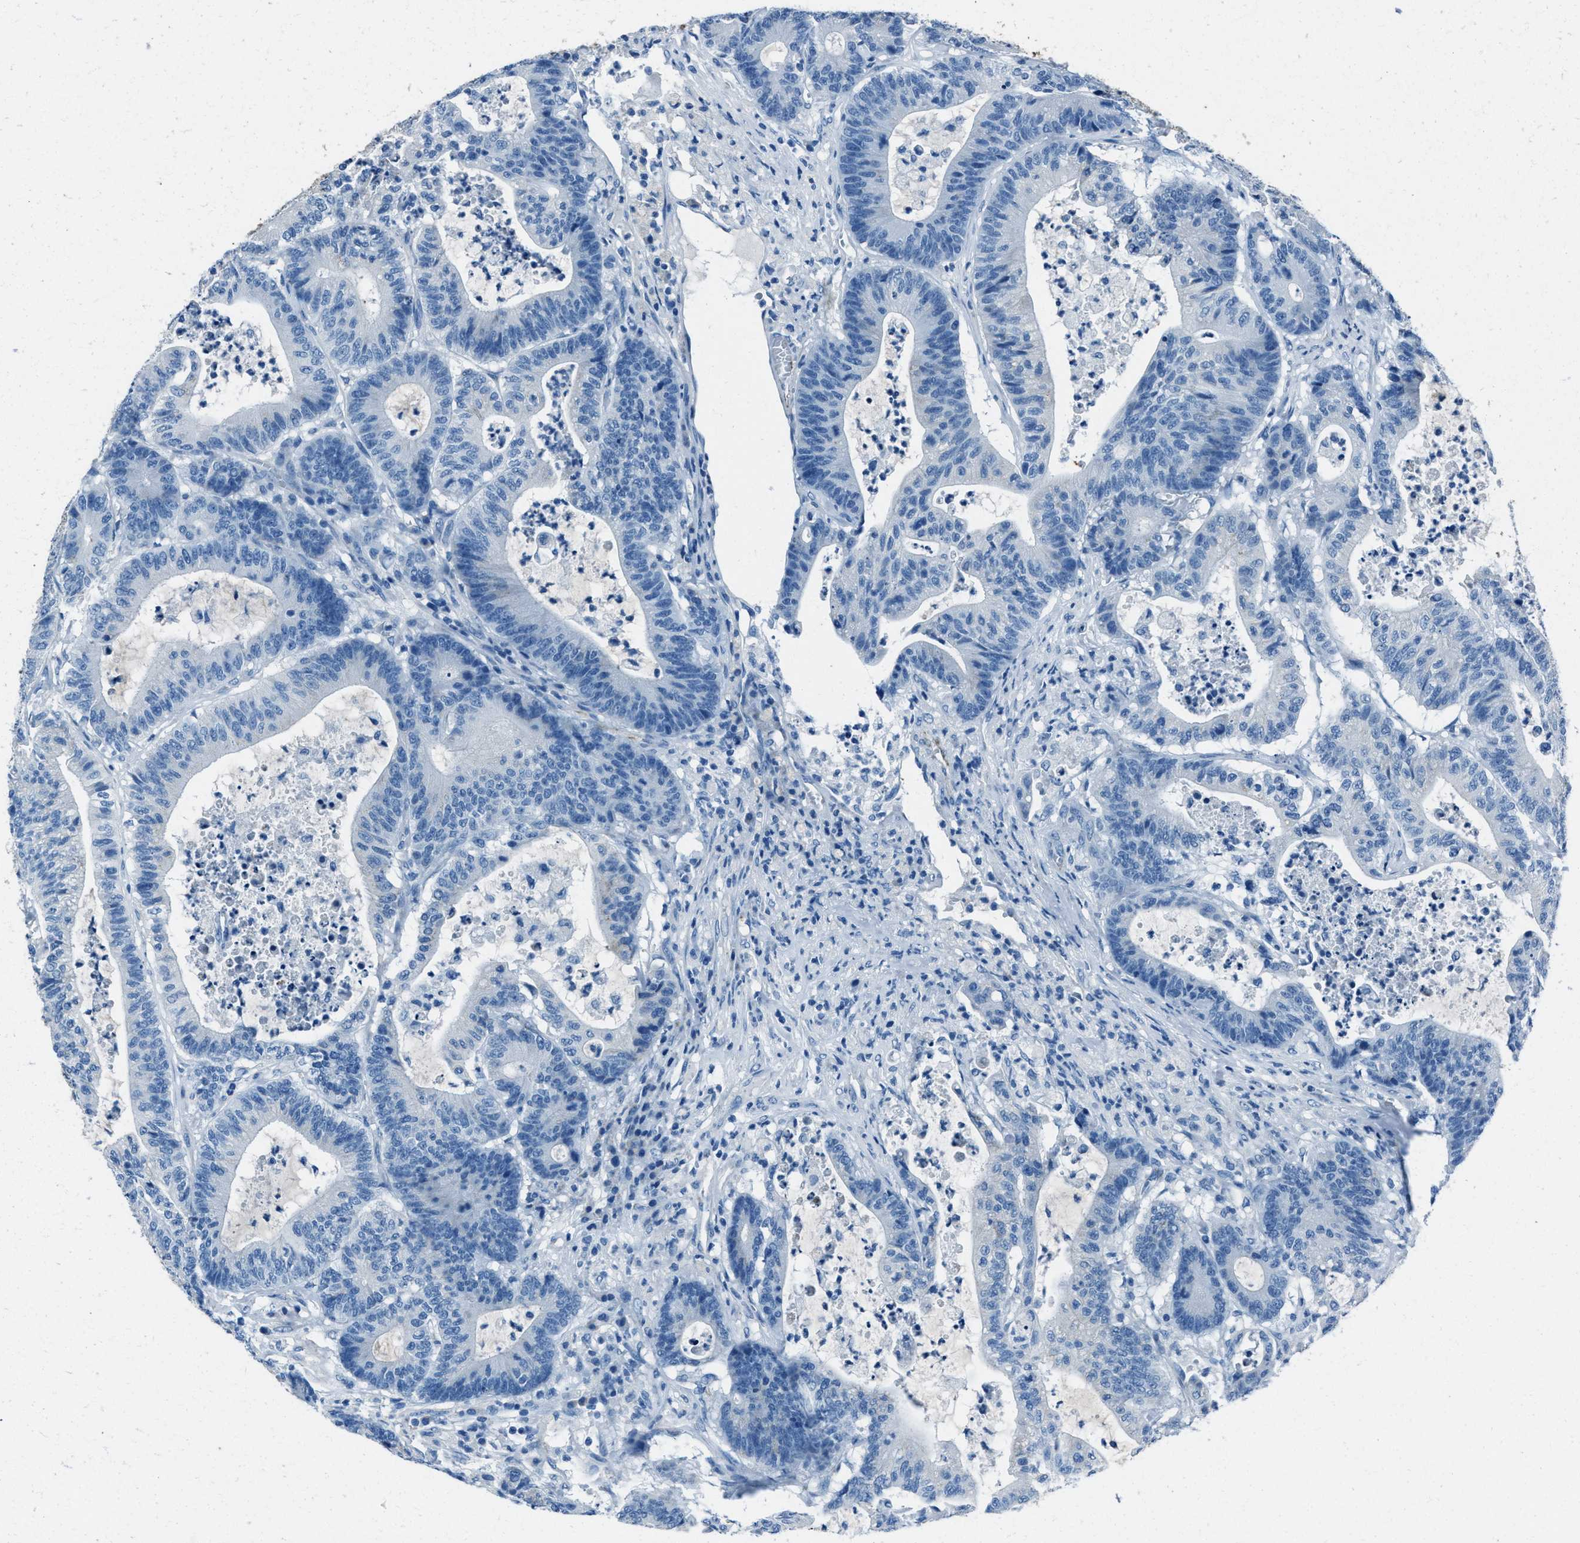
{"staining": {"intensity": "negative", "quantity": "none", "location": "none"}, "tissue": "colorectal cancer", "cell_type": "Tumor cells", "image_type": "cancer", "snomed": [{"axis": "morphology", "description": "Adenocarcinoma, NOS"}, {"axis": "topography", "description": "Colon"}], "caption": "This is an immunohistochemistry photomicrograph of colorectal cancer (adenocarcinoma). There is no staining in tumor cells.", "gene": "AMACR", "patient": {"sex": "female", "age": 84}}